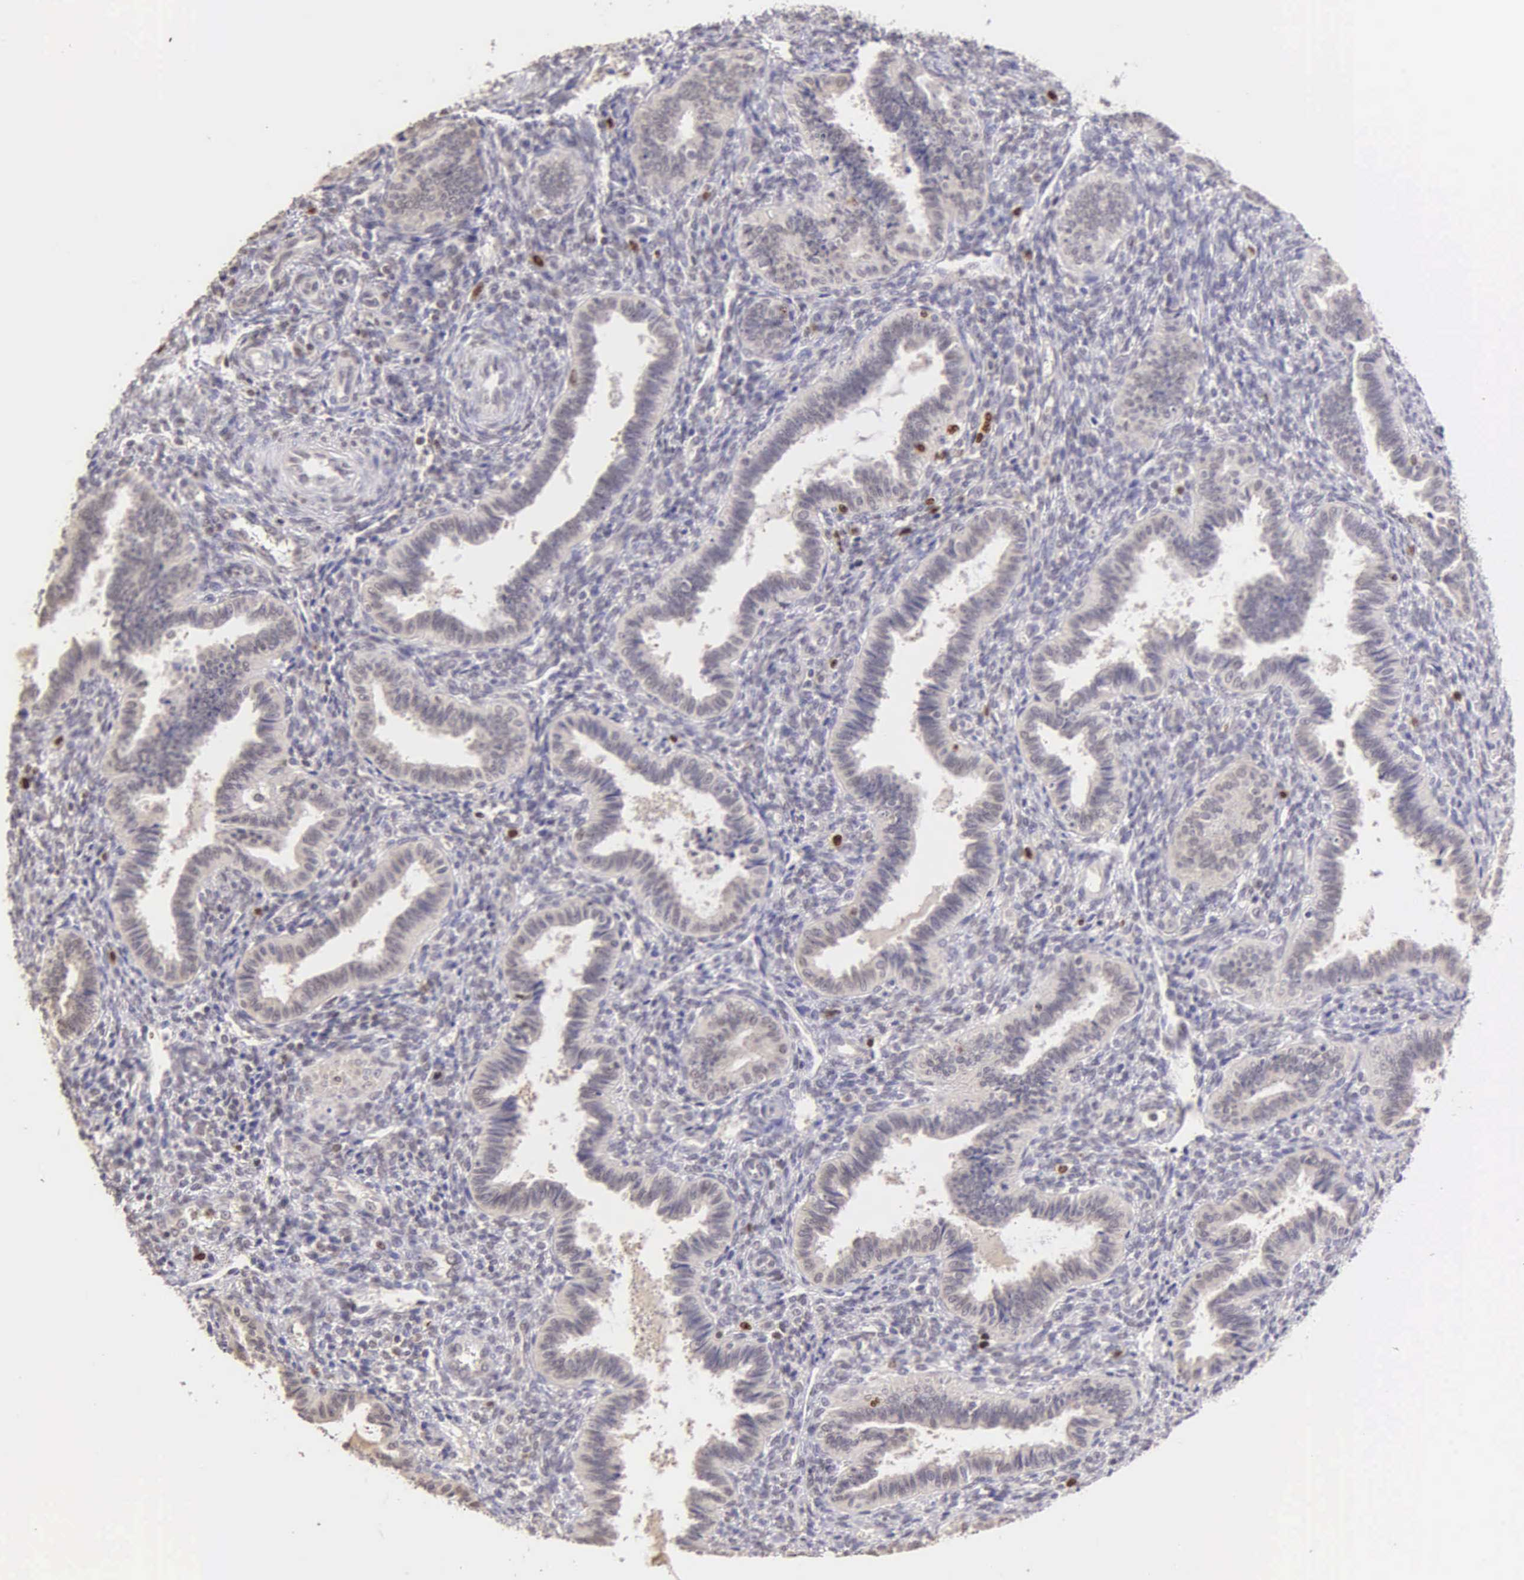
{"staining": {"intensity": "negative", "quantity": "none", "location": "none"}, "tissue": "endometrium", "cell_type": "Cells in endometrial stroma", "image_type": "normal", "snomed": [{"axis": "morphology", "description": "Normal tissue, NOS"}, {"axis": "topography", "description": "Endometrium"}], "caption": "Protein analysis of normal endometrium demonstrates no significant positivity in cells in endometrial stroma. (DAB immunohistochemistry (IHC) with hematoxylin counter stain).", "gene": "MKI67", "patient": {"sex": "female", "age": 36}}